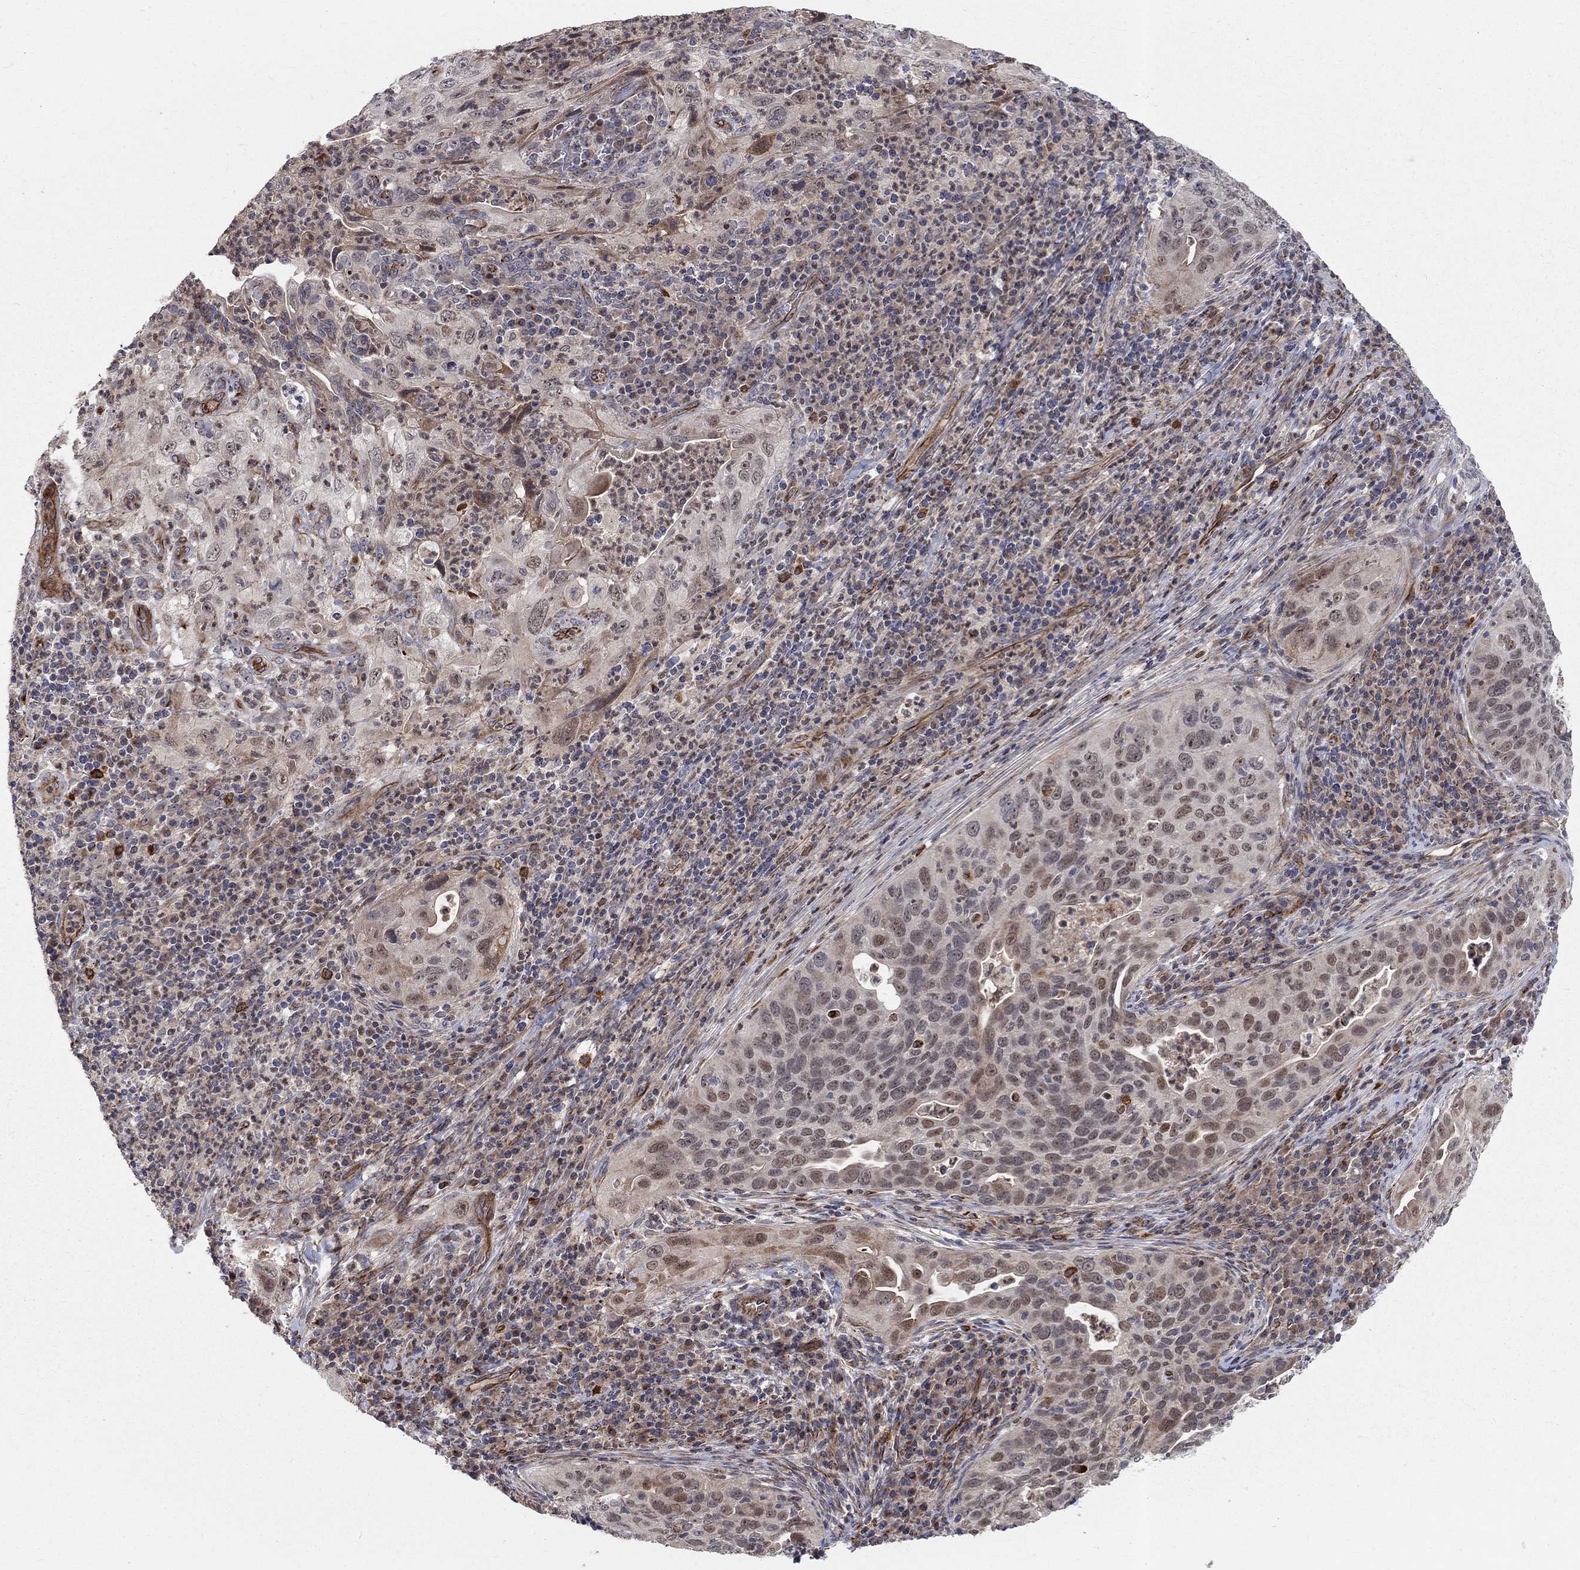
{"staining": {"intensity": "weak", "quantity": "<25%", "location": "nuclear"}, "tissue": "cervical cancer", "cell_type": "Tumor cells", "image_type": "cancer", "snomed": [{"axis": "morphology", "description": "Squamous cell carcinoma, NOS"}, {"axis": "topography", "description": "Cervix"}], "caption": "IHC histopathology image of cervical squamous cell carcinoma stained for a protein (brown), which exhibits no expression in tumor cells.", "gene": "MSRA", "patient": {"sex": "female", "age": 26}}